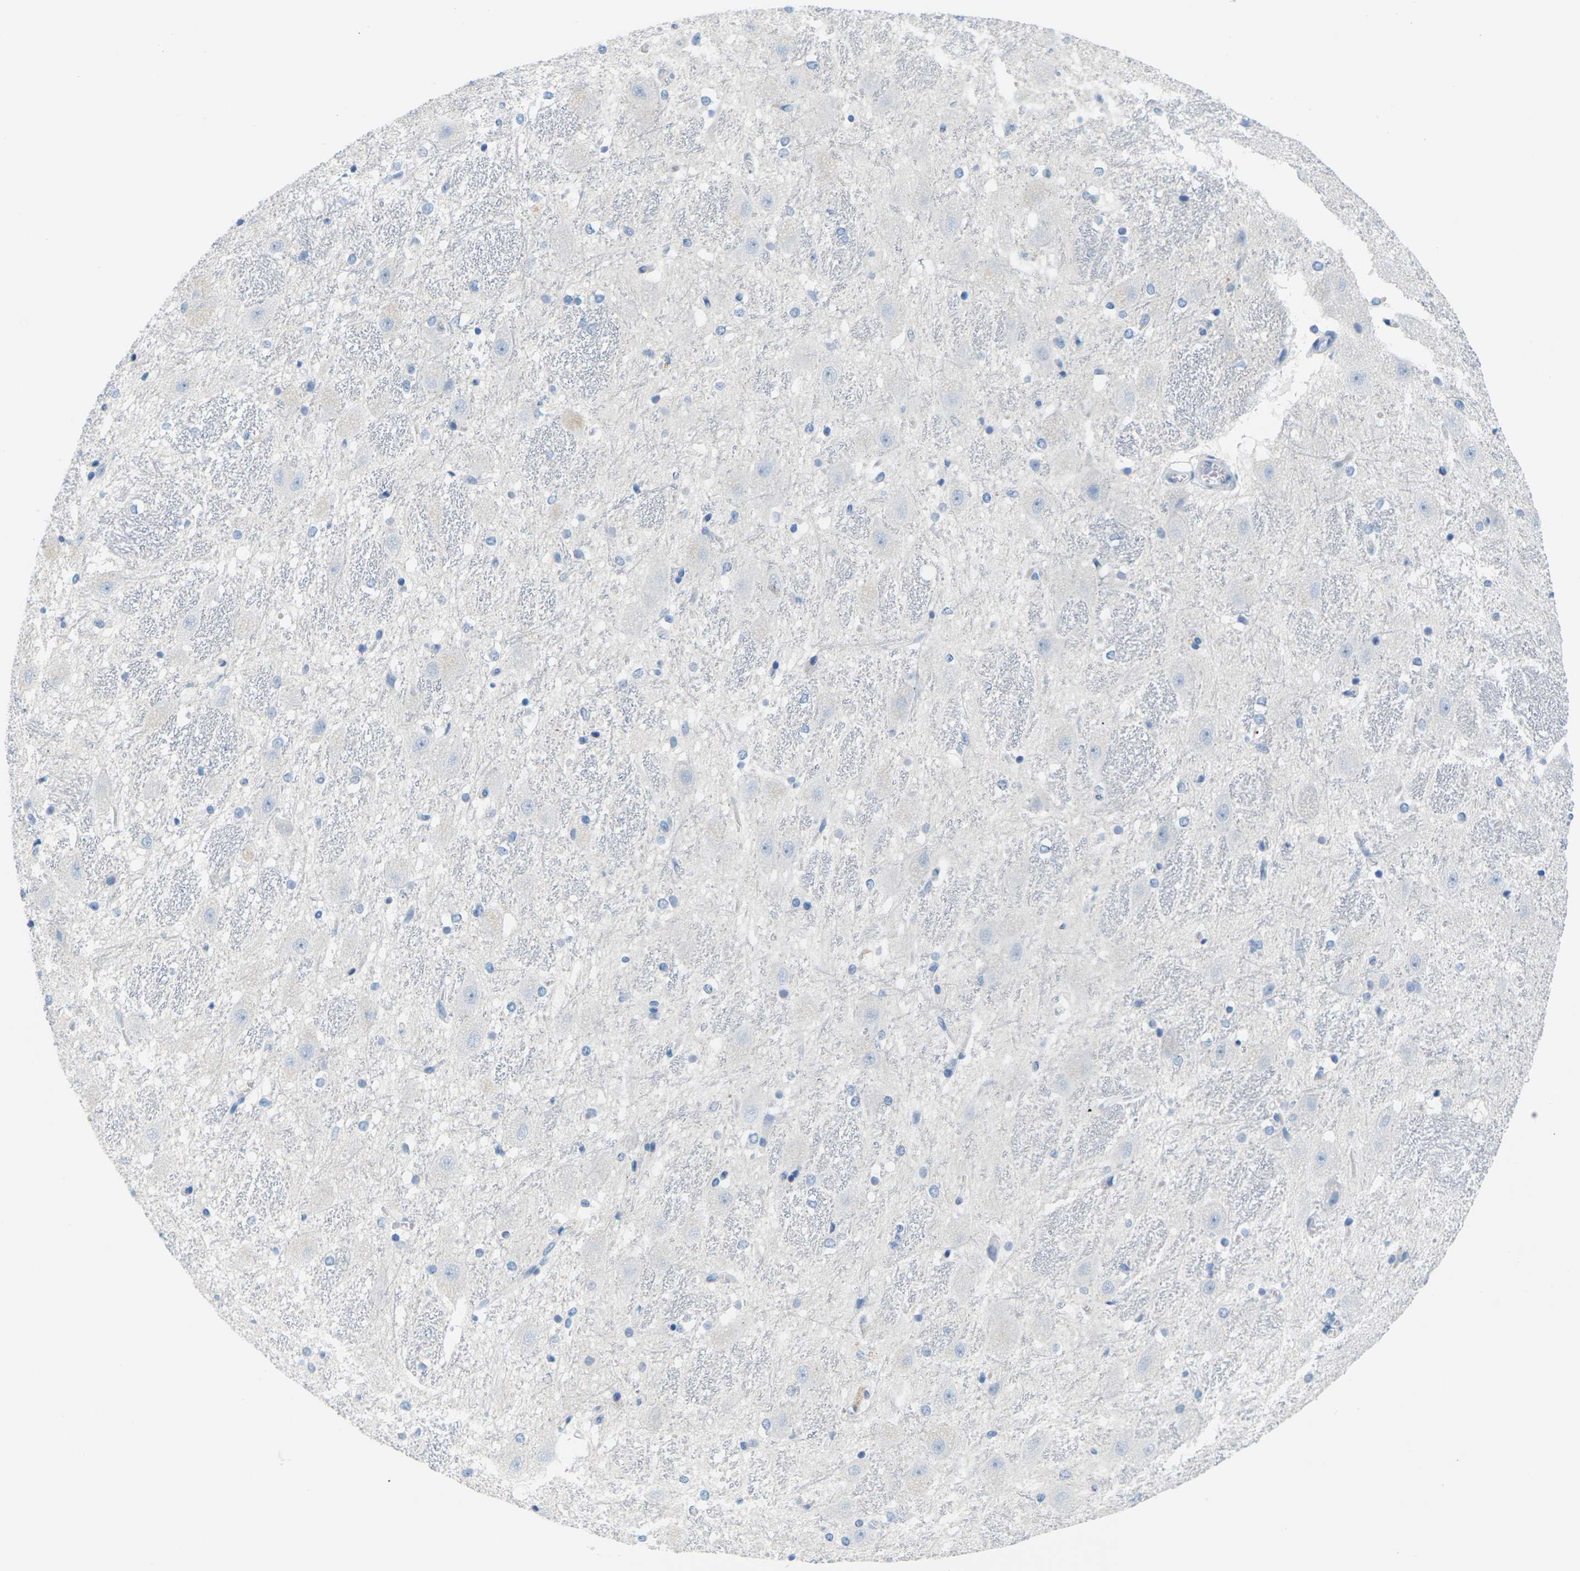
{"staining": {"intensity": "negative", "quantity": "none", "location": "none"}, "tissue": "hippocampus", "cell_type": "Glial cells", "image_type": "normal", "snomed": [{"axis": "morphology", "description": "Normal tissue, NOS"}, {"axis": "topography", "description": "Hippocampus"}], "caption": "The histopathology image shows no staining of glial cells in normal hippocampus. (DAB (3,3'-diaminobenzidine) IHC with hematoxylin counter stain).", "gene": "SLC12A1", "patient": {"sex": "female", "age": 19}}